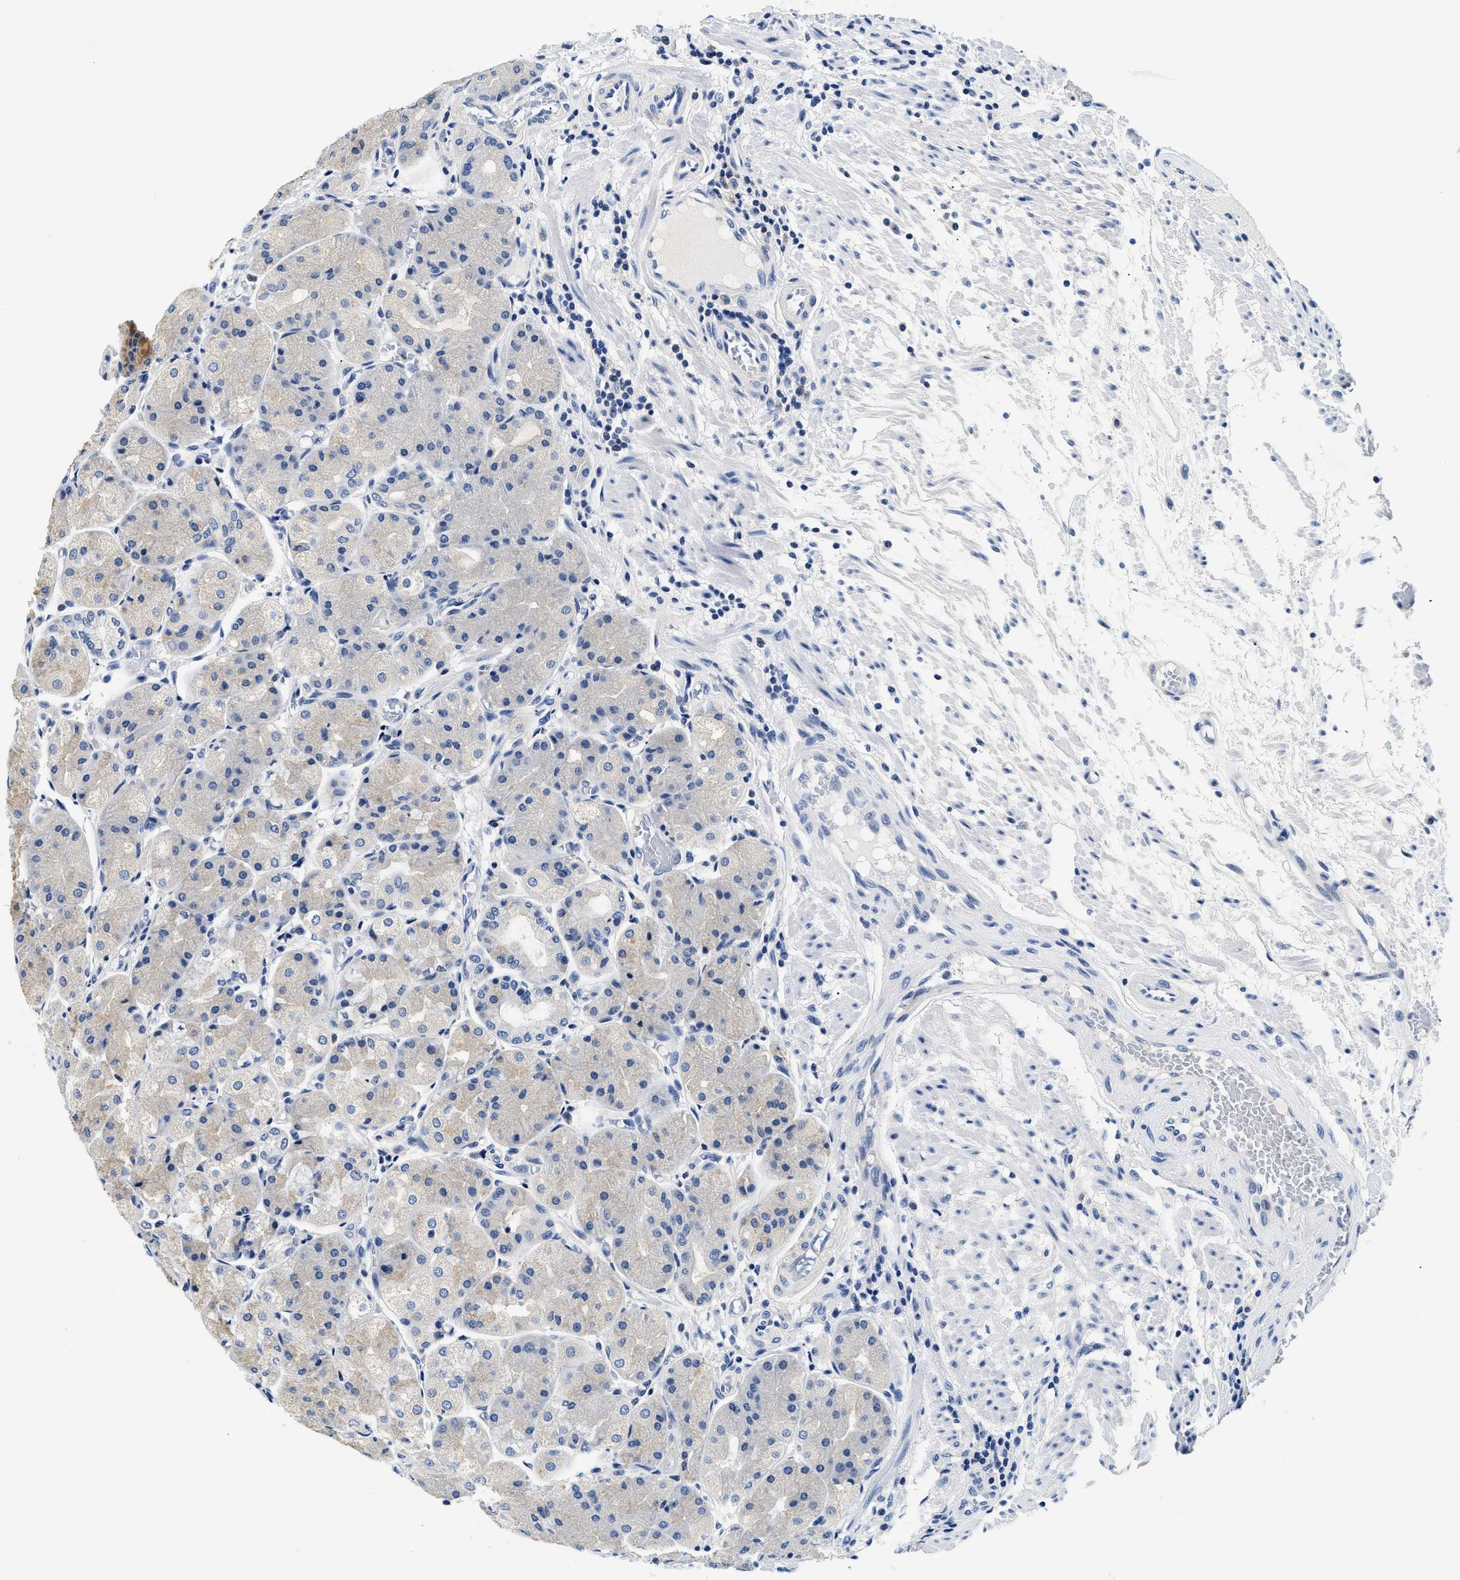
{"staining": {"intensity": "moderate", "quantity": "<25%", "location": "cytoplasmic/membranous"}, "tissue": "stomach", "cell_type": "Glandular cells", "image_type": "normal", "snomed": [{"axis": "morphology", "description": "Normal tissue, NOS"}, {"axis": "topography", "description": "Stomach, upper"}], "caption": "Brown immunohistochemical staining in normal stomach displays moderate cytoplasmic/membranous staining in approximately <25% of glandular cells.", "gene": "MEA1", "patient": {"sex": "male", "age": 72}}